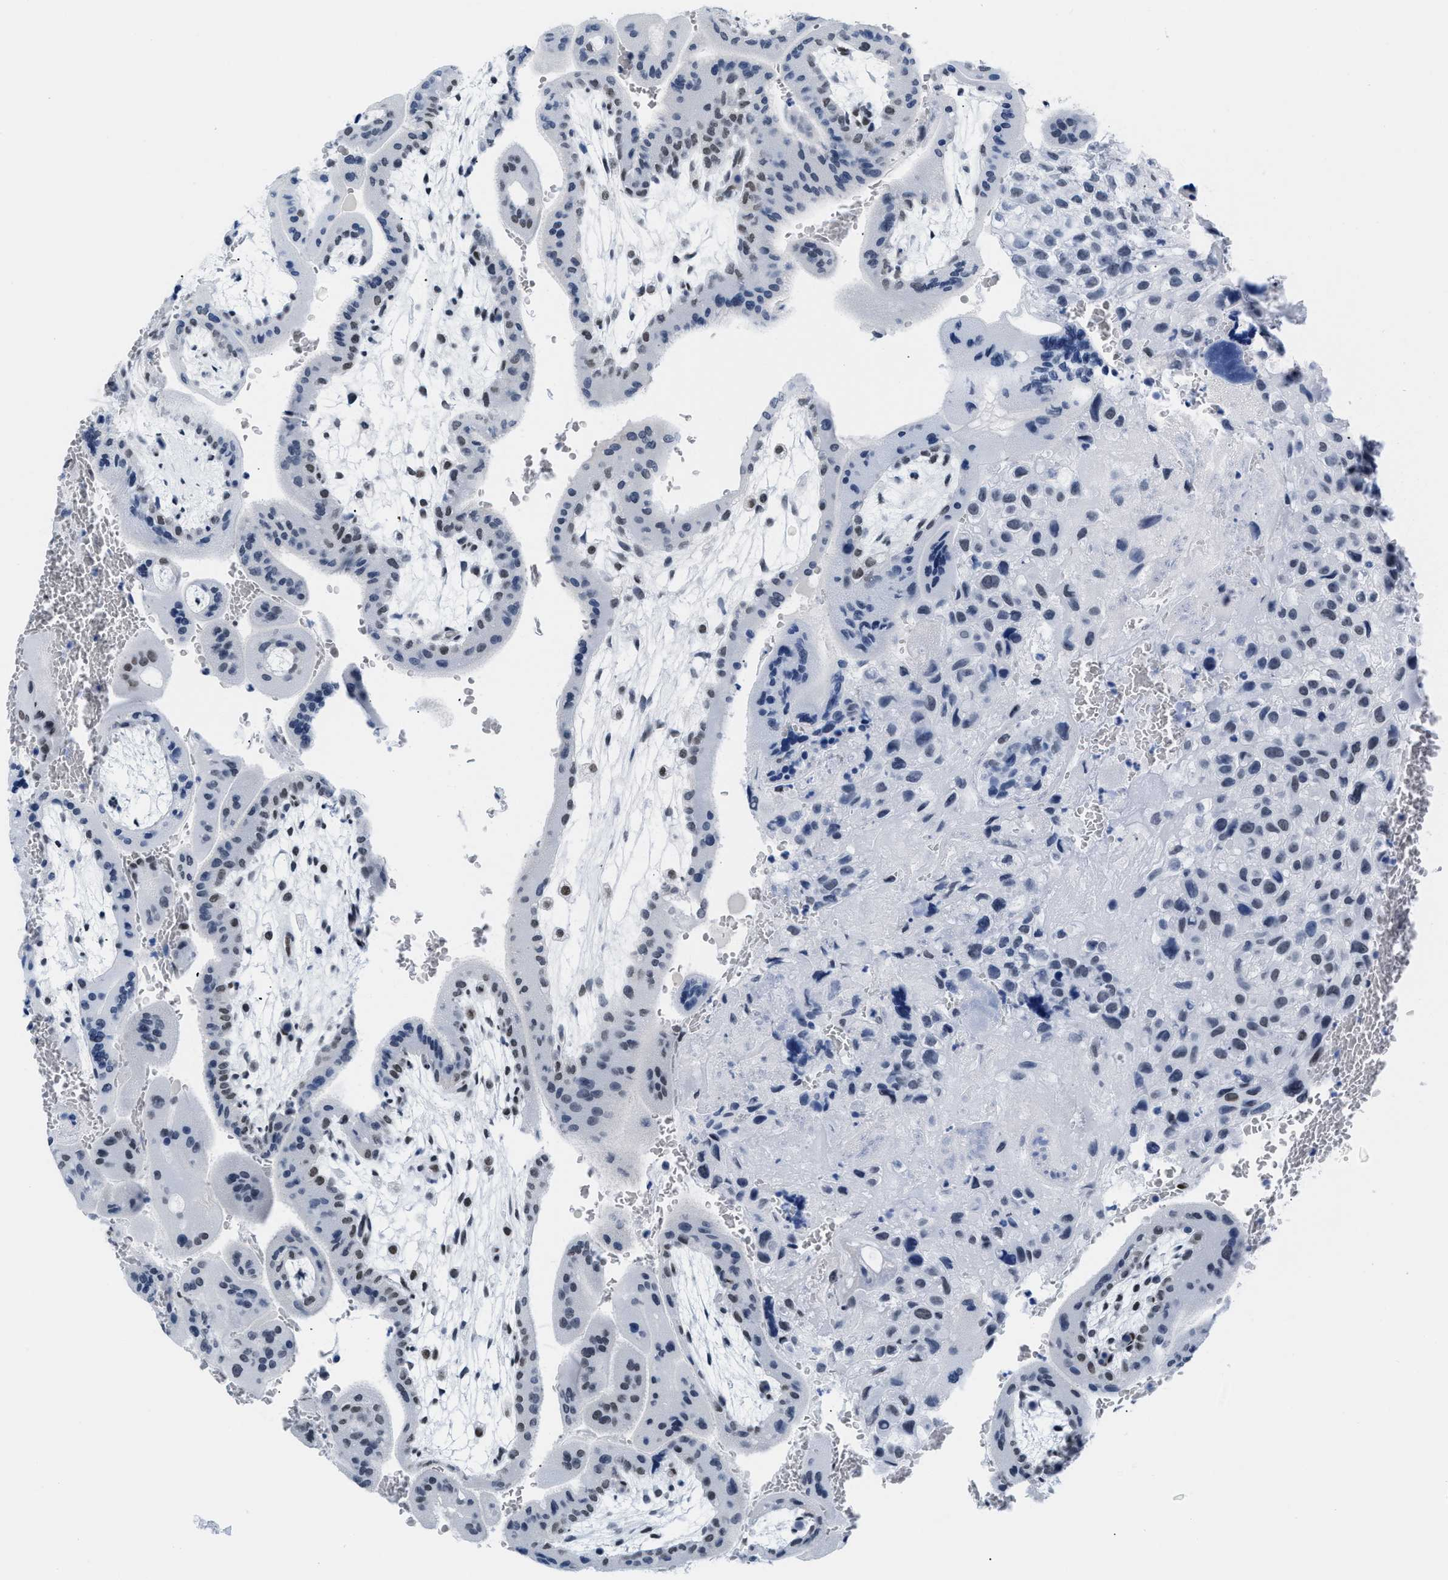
{"staining": {"intensity": "moderate", "quantity": "25%-75%", "location": "nuclear"}, "tissue": "placenta", "cell_type": "Decidual cells", "image_type": "normal", "snomed": [{"axis": "morphology", "description": "Normal tissue, NOS"}, {"axis": "topography", "description": "Placenta"}], "caption": "IHC staining of normal placenta, which reveals medium levels of moderate nuclear positivity in about 25%-75% of decidual cells indicating moderate nuclear protein staining. The staining was performed using DAB (brown) for protein detection and nuclei were counterstained in hematoxylin (blue).", "gene": "CTBP1", "patient": {"sex": "female", "age": 35}}